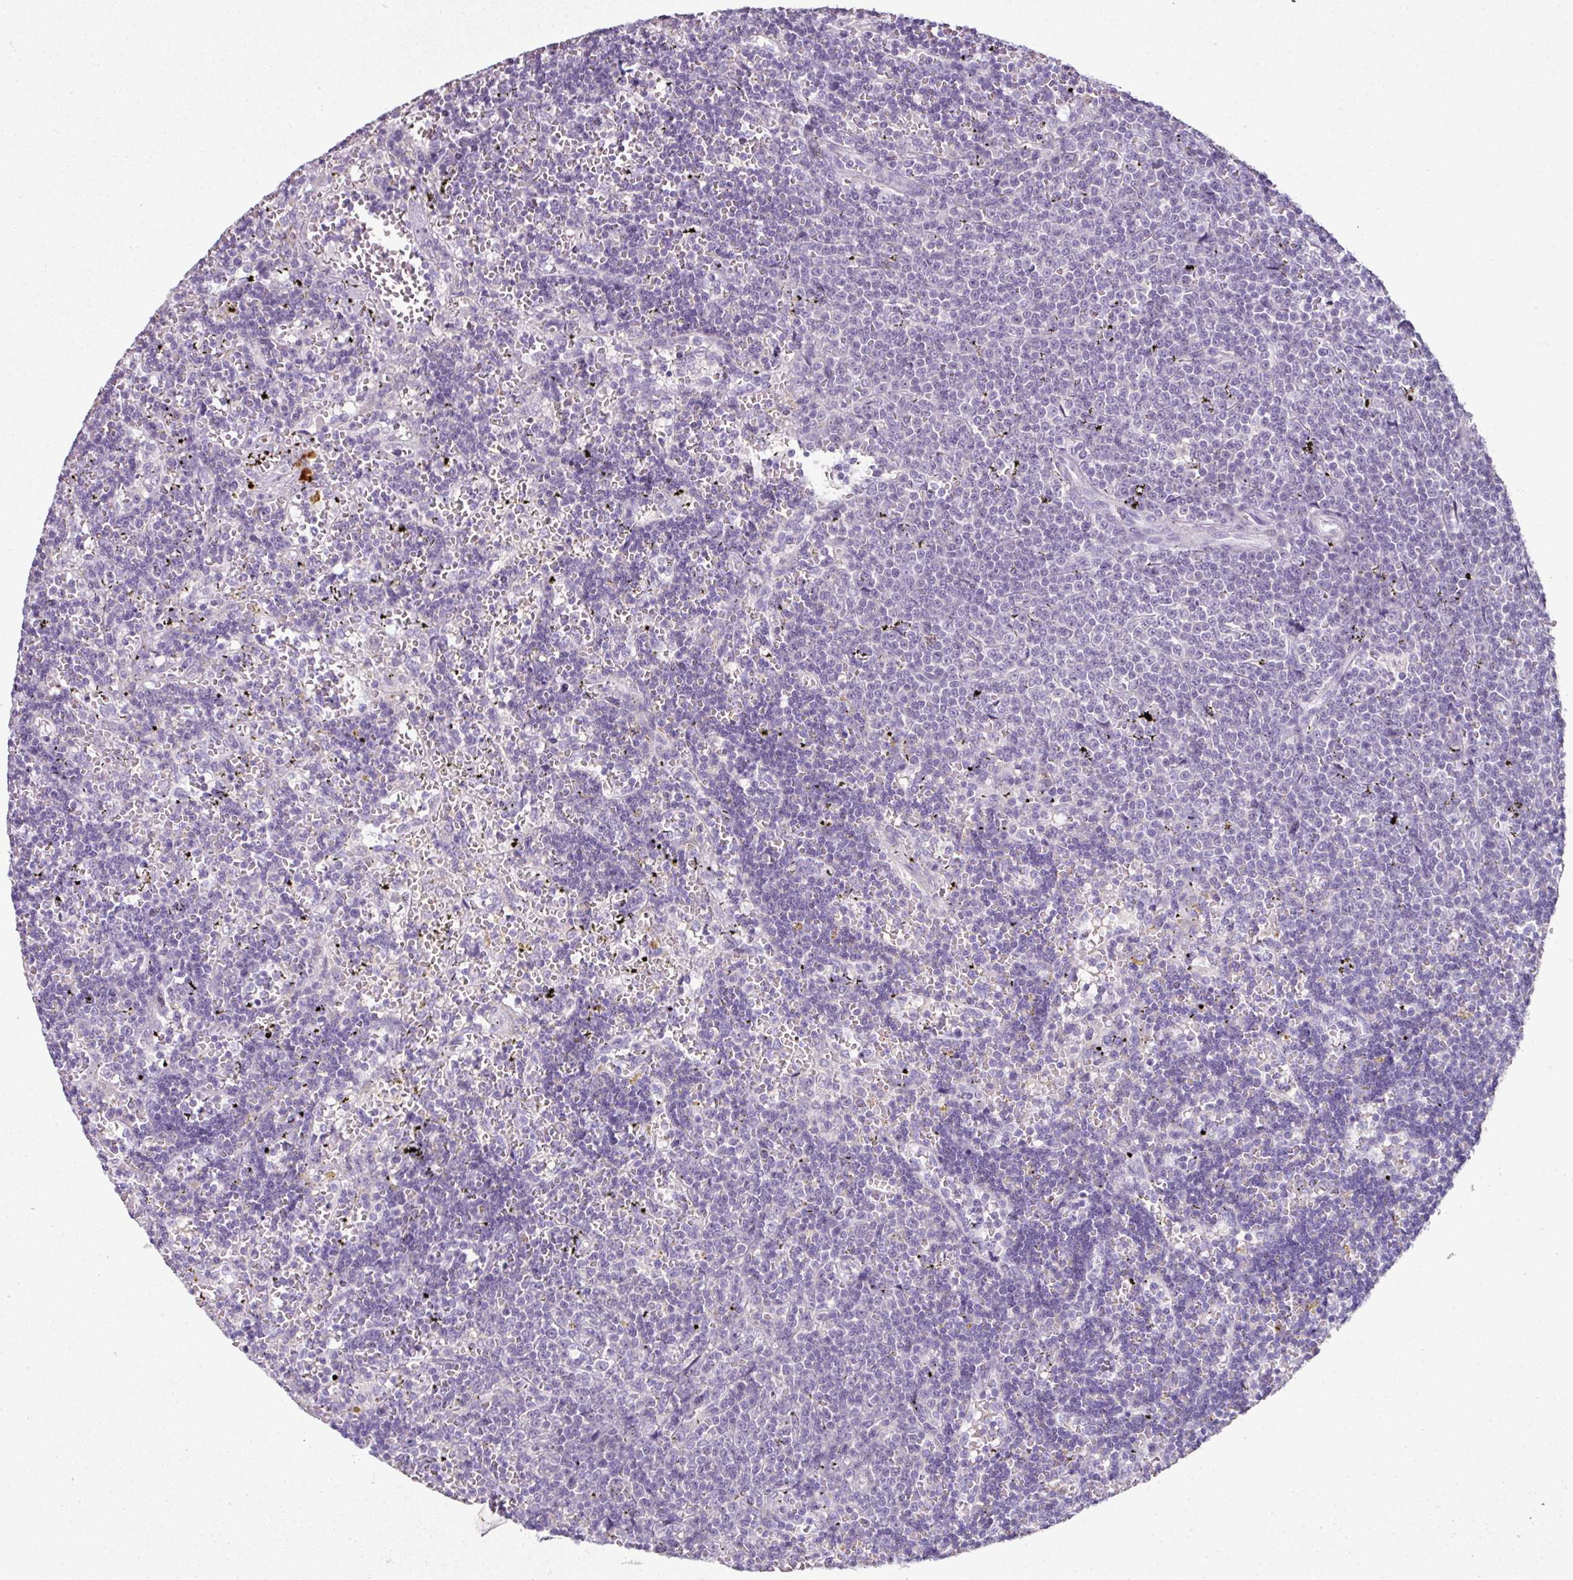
{"staining": {"intensity": "negative", "quantity": "none", "location": "none"}, "tissue": "lymphoma", "cell_type": "Tumor cells", "image_type": "cancer", "snomed": [{"axis": "morphology", "description": "Malignant lymphoma, non-Hodgkin's type, Low grade"}, {"axis": "topography", "description": "Spleen"}], "caption": "Protein analysis of low-grade malignant lymphoma, non-Hodgkin's type exhibits no significant staining in tumor cells.", "gene": "FHAD1", "patient": {"sex": "male", "age": 60}}